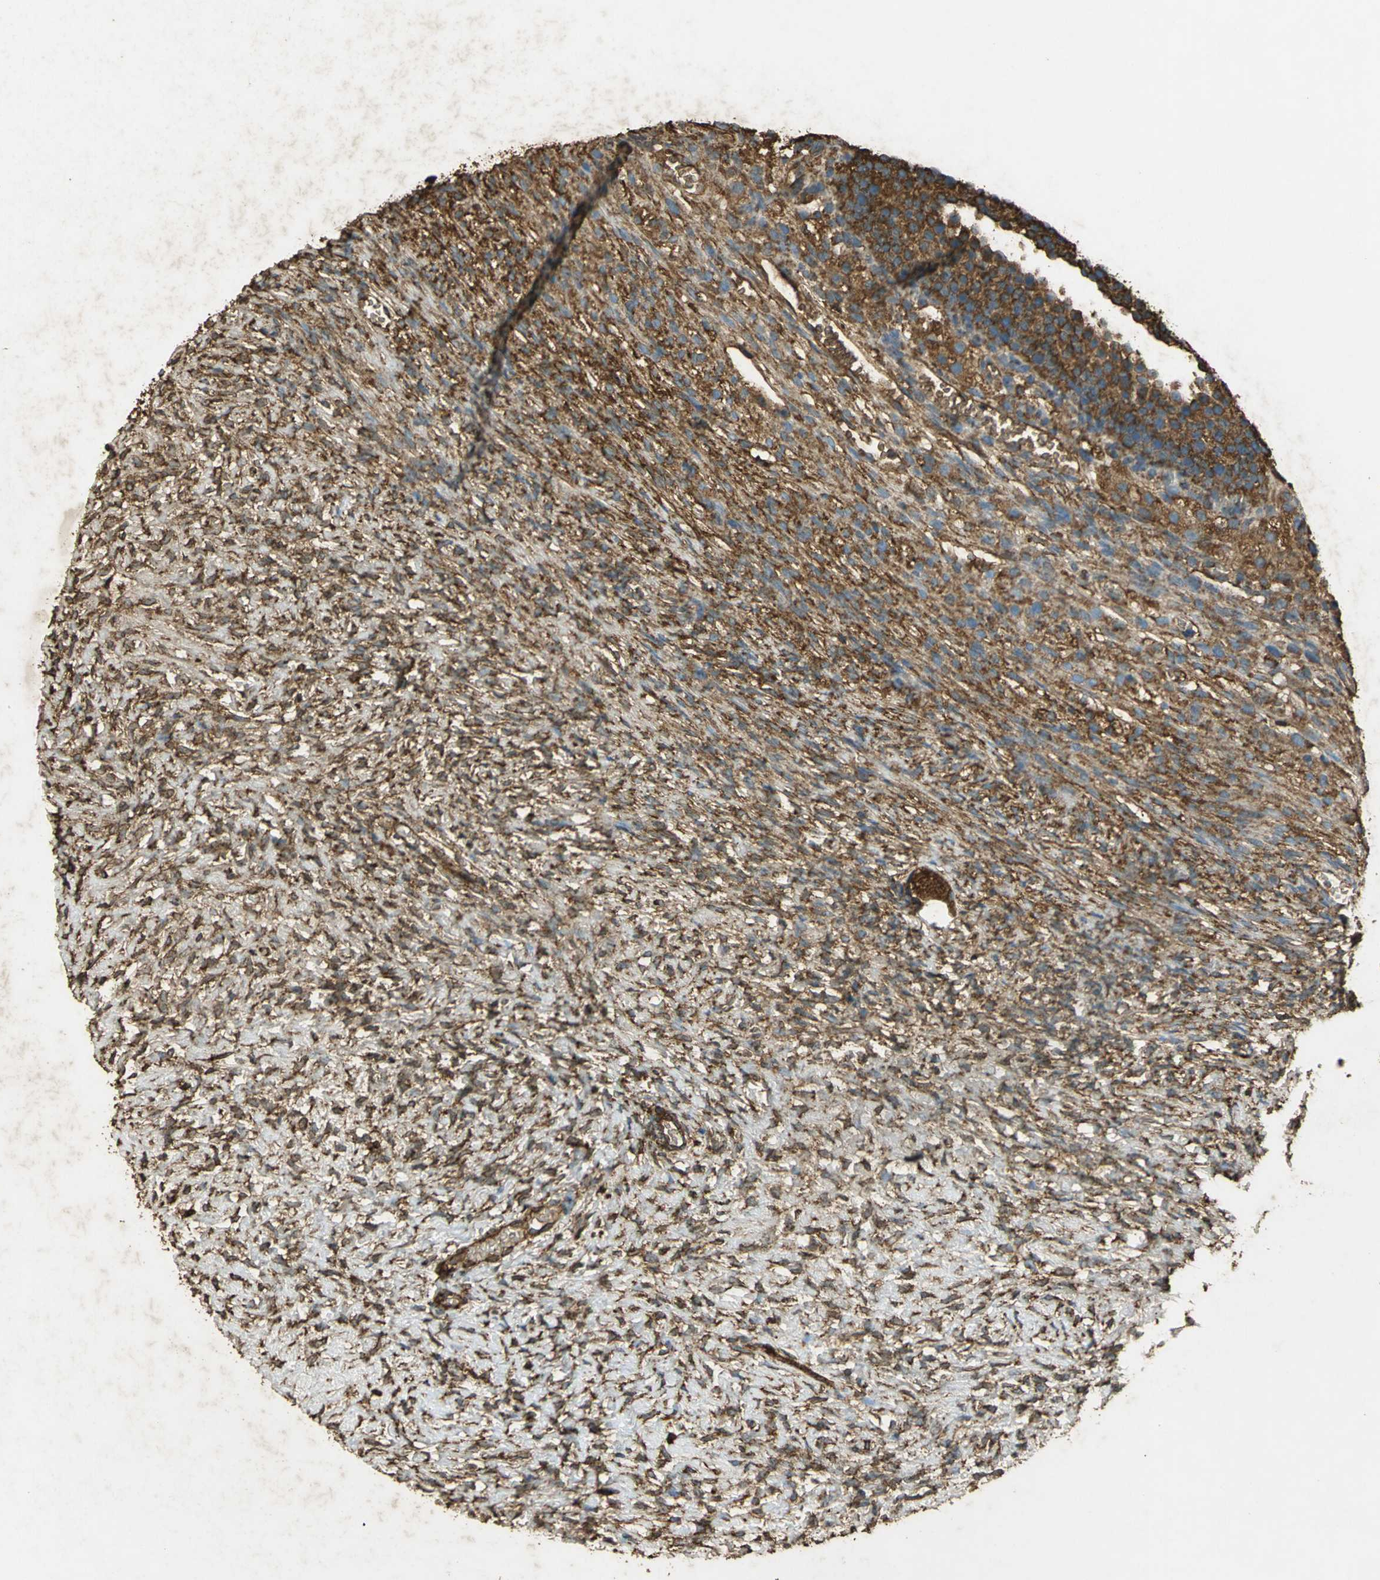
{"staining": {"intensity": "strong", "quantity": ">75%", "location": "cytoplasmic/membranous,nuclear"}, "tissue": "ovary", "cell_type": "Follicle cells", "image_type": "normal", "snomed": [{"axis": "morphology", "description": "Normal tissue, NOS"}, {"axis": "topography", "description": "Ovary"}], "caption": "Immunohistochemical staining of unremarkable ovary shows strong cytoplasmic/membranous,nuclear protein positivity in about >75% of follicle cells.", "gene": "HSP90B1", "patient": {"sex": "female", "age": 35}}